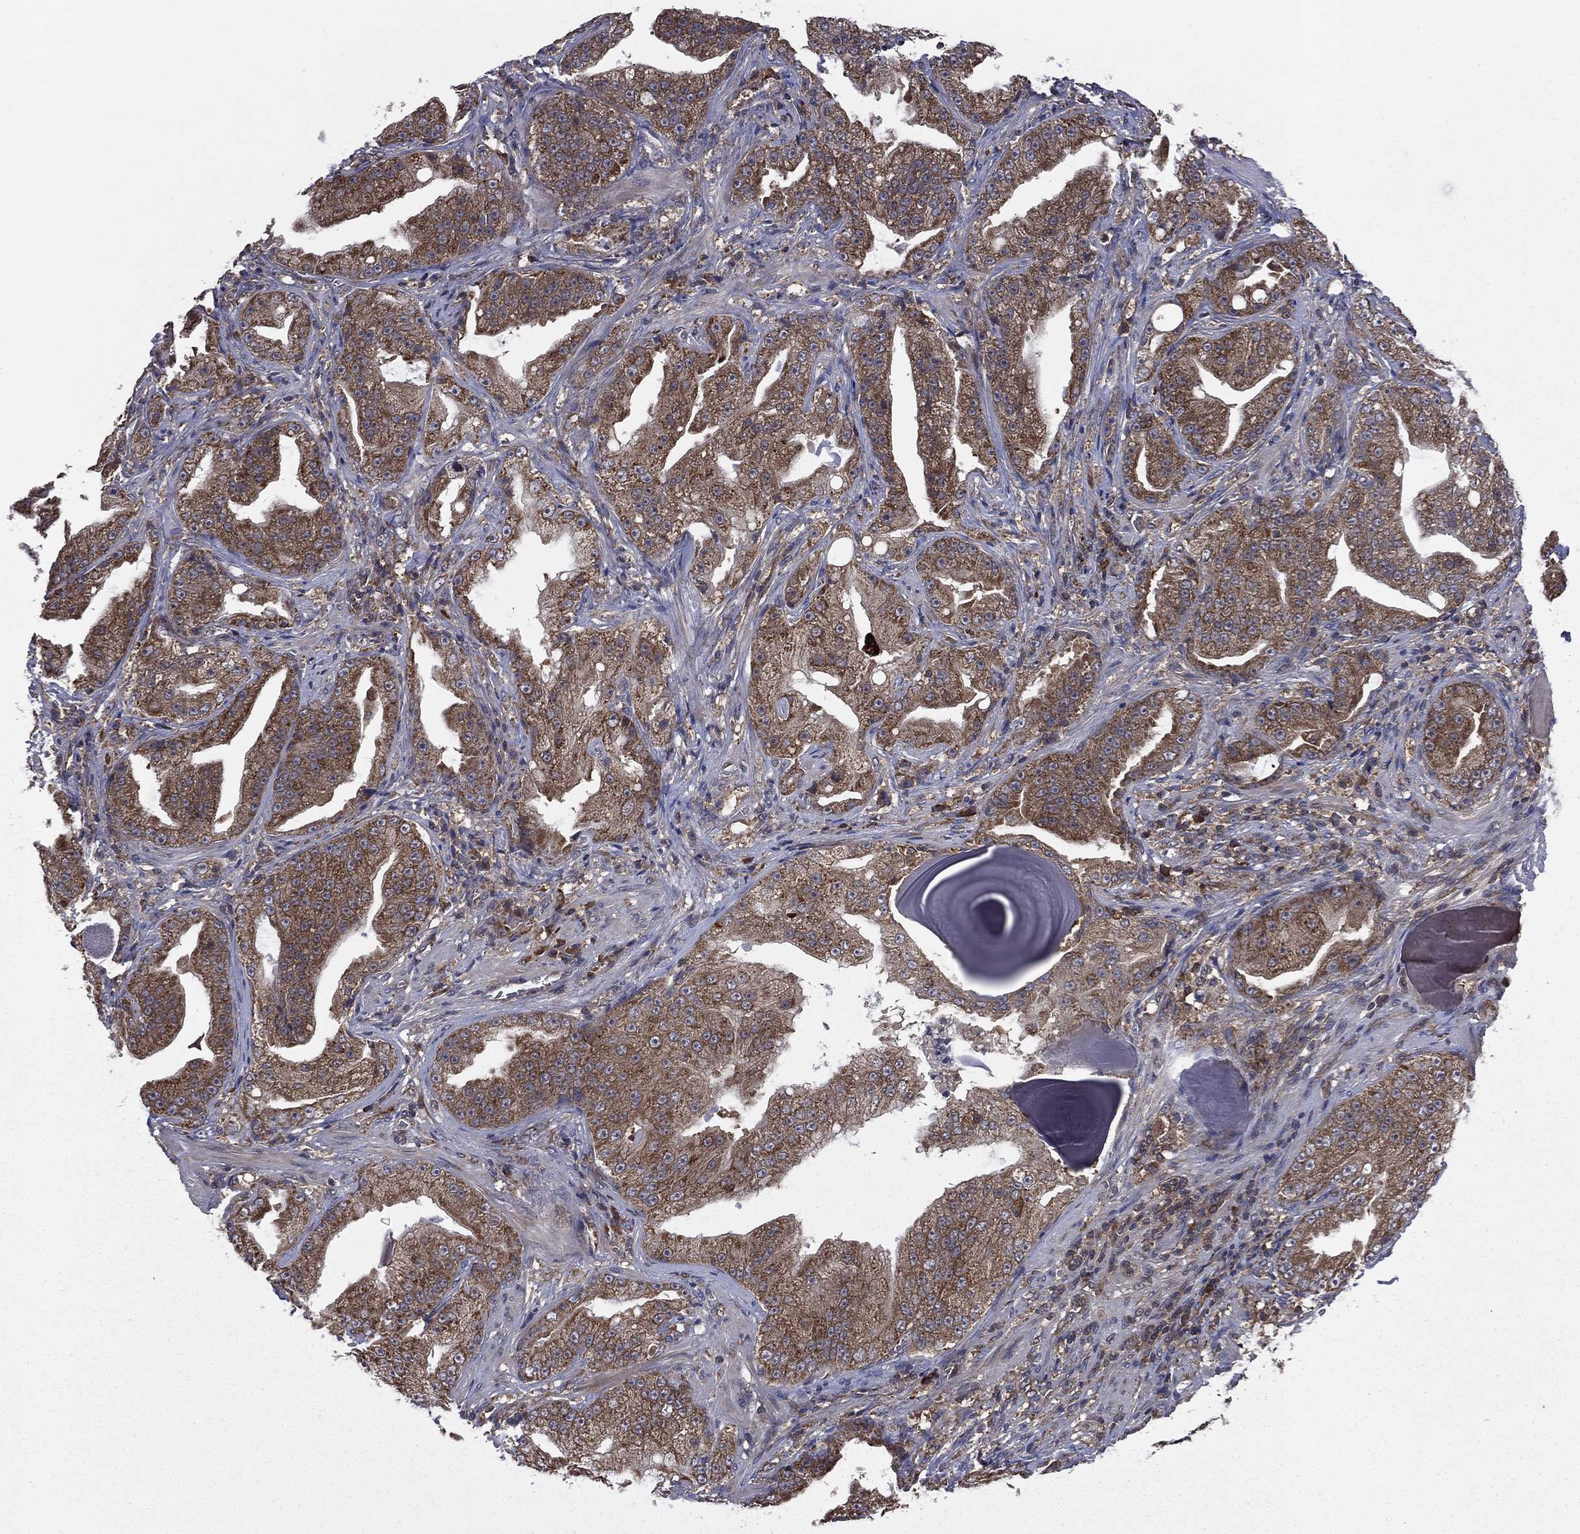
{"staining": {"intensity": "strong", "quantity": ">75%", "location": "cytoplasmic/membranous"}, "tissue": "prostate cancer", "cell_type": "Tumor cells", "image_type": "cancer", "snomed": [{"axis": "morphology", "description": "Adenocarcinoma, Low grade"}, {"axis": "topography", "description": "Prostate"}], "caption": "A high amount of strong cytoplasmic/membranous expression is appreciated in approximately >75% of tumor cells in prostate cancer (adenocarcinoma (low-grade)) tissue. Immunohistochemistry (ihc) stains the protein of interest in brown and the nuclei are stained blue.", "gene": "C2orf76", "patient": {"sex": "male", "age": 62}}